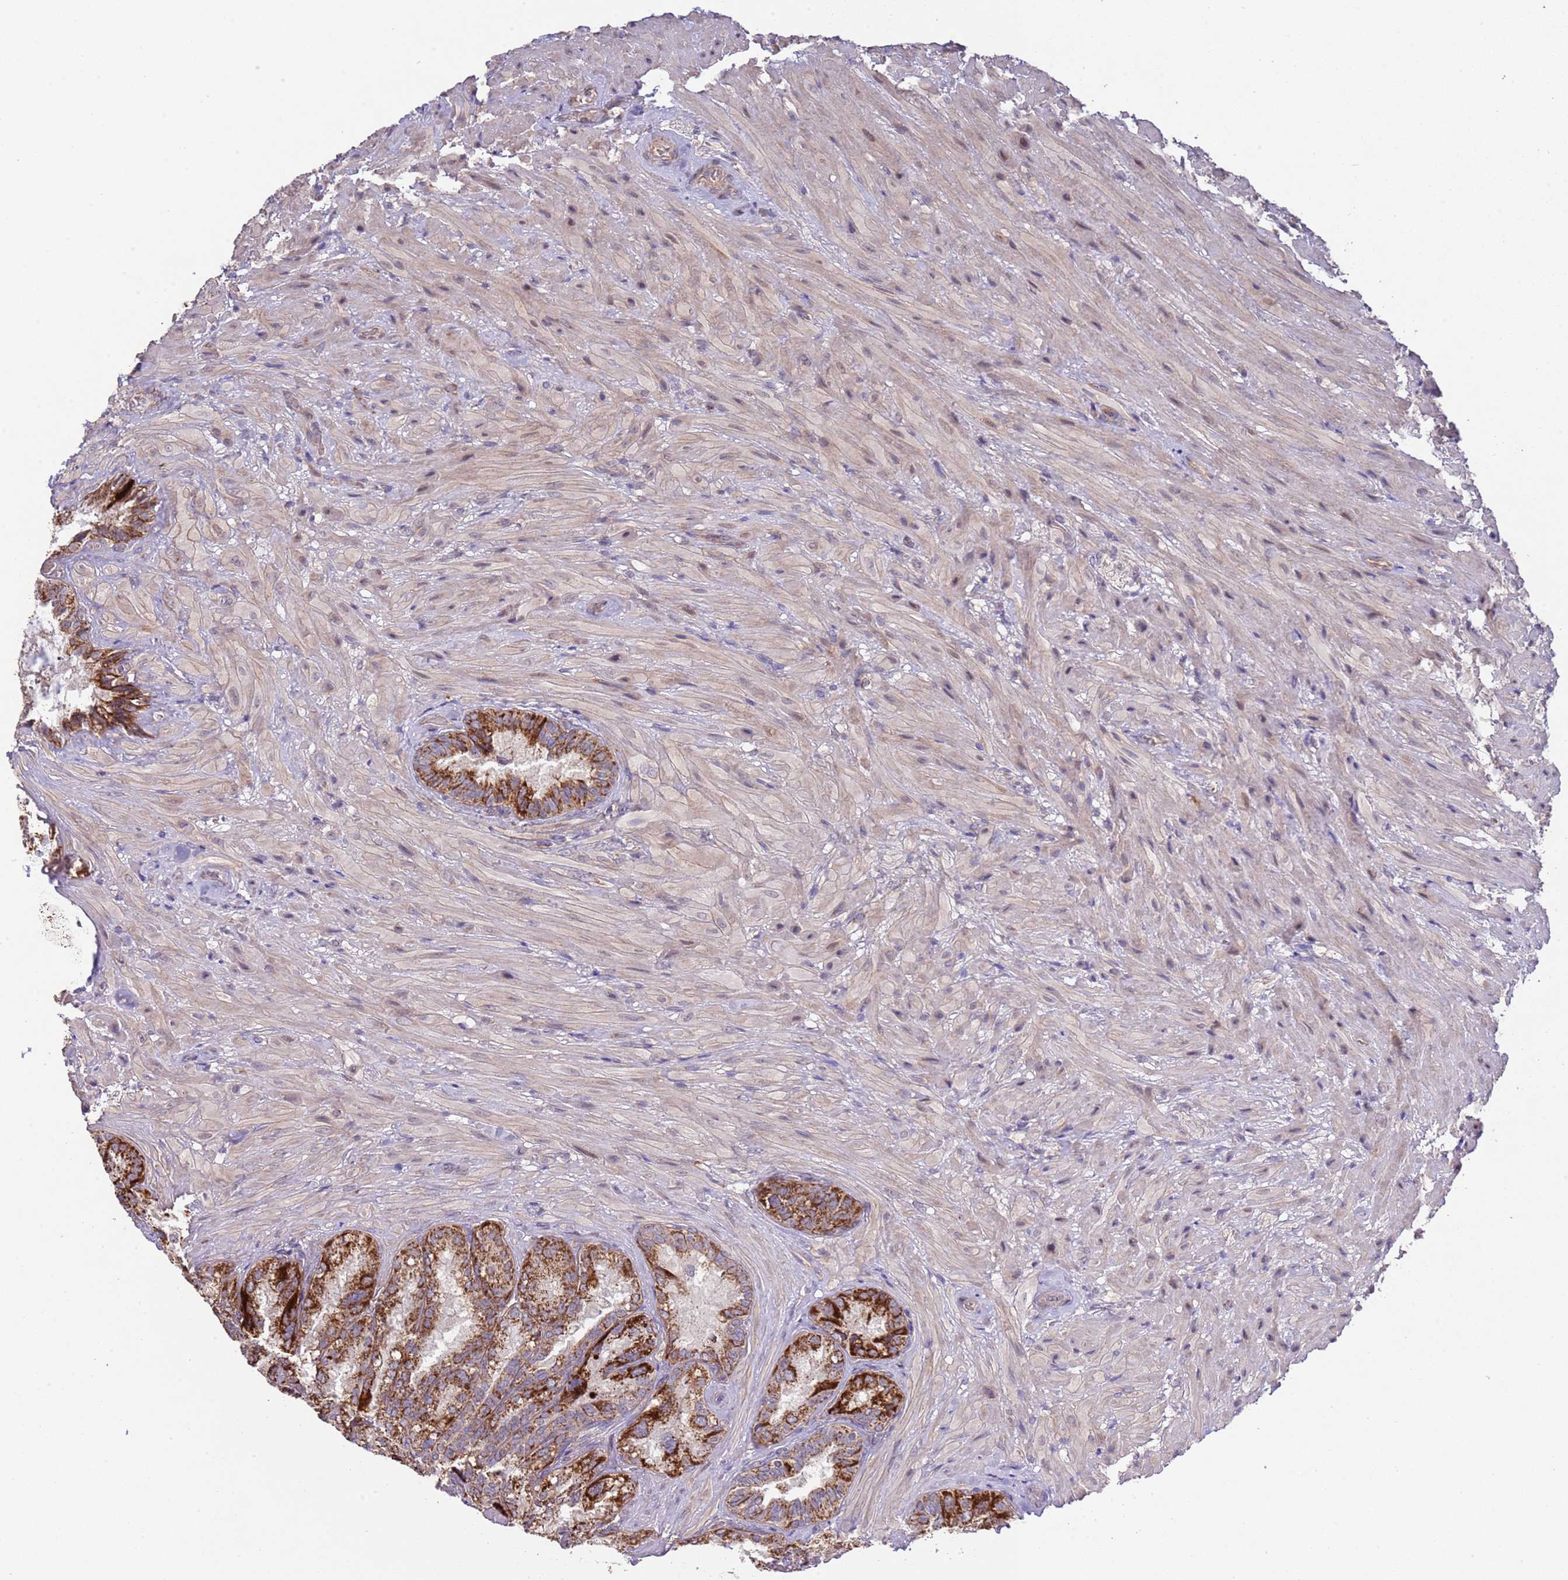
{"staining": {"intensity": "strong", "quantity": ">75%", "location": "cytoplasmic/membranous"}, "tissue": "seminal vesicle", "cell_type": "Glandular cells", "image_type": "normal", "snomed": [{"axis": "morphology", "description": "Normal tissue, NOS"}, {"axis": "topography", "description": "Seminal veicle"}], "caption": "A brown stain shows strong cytoplasmic/membranous positivity of a protein in glandular cells of benign seminal vesicle.", "gene": "IVD", "patient": {"sex": "male", "age": 62}}